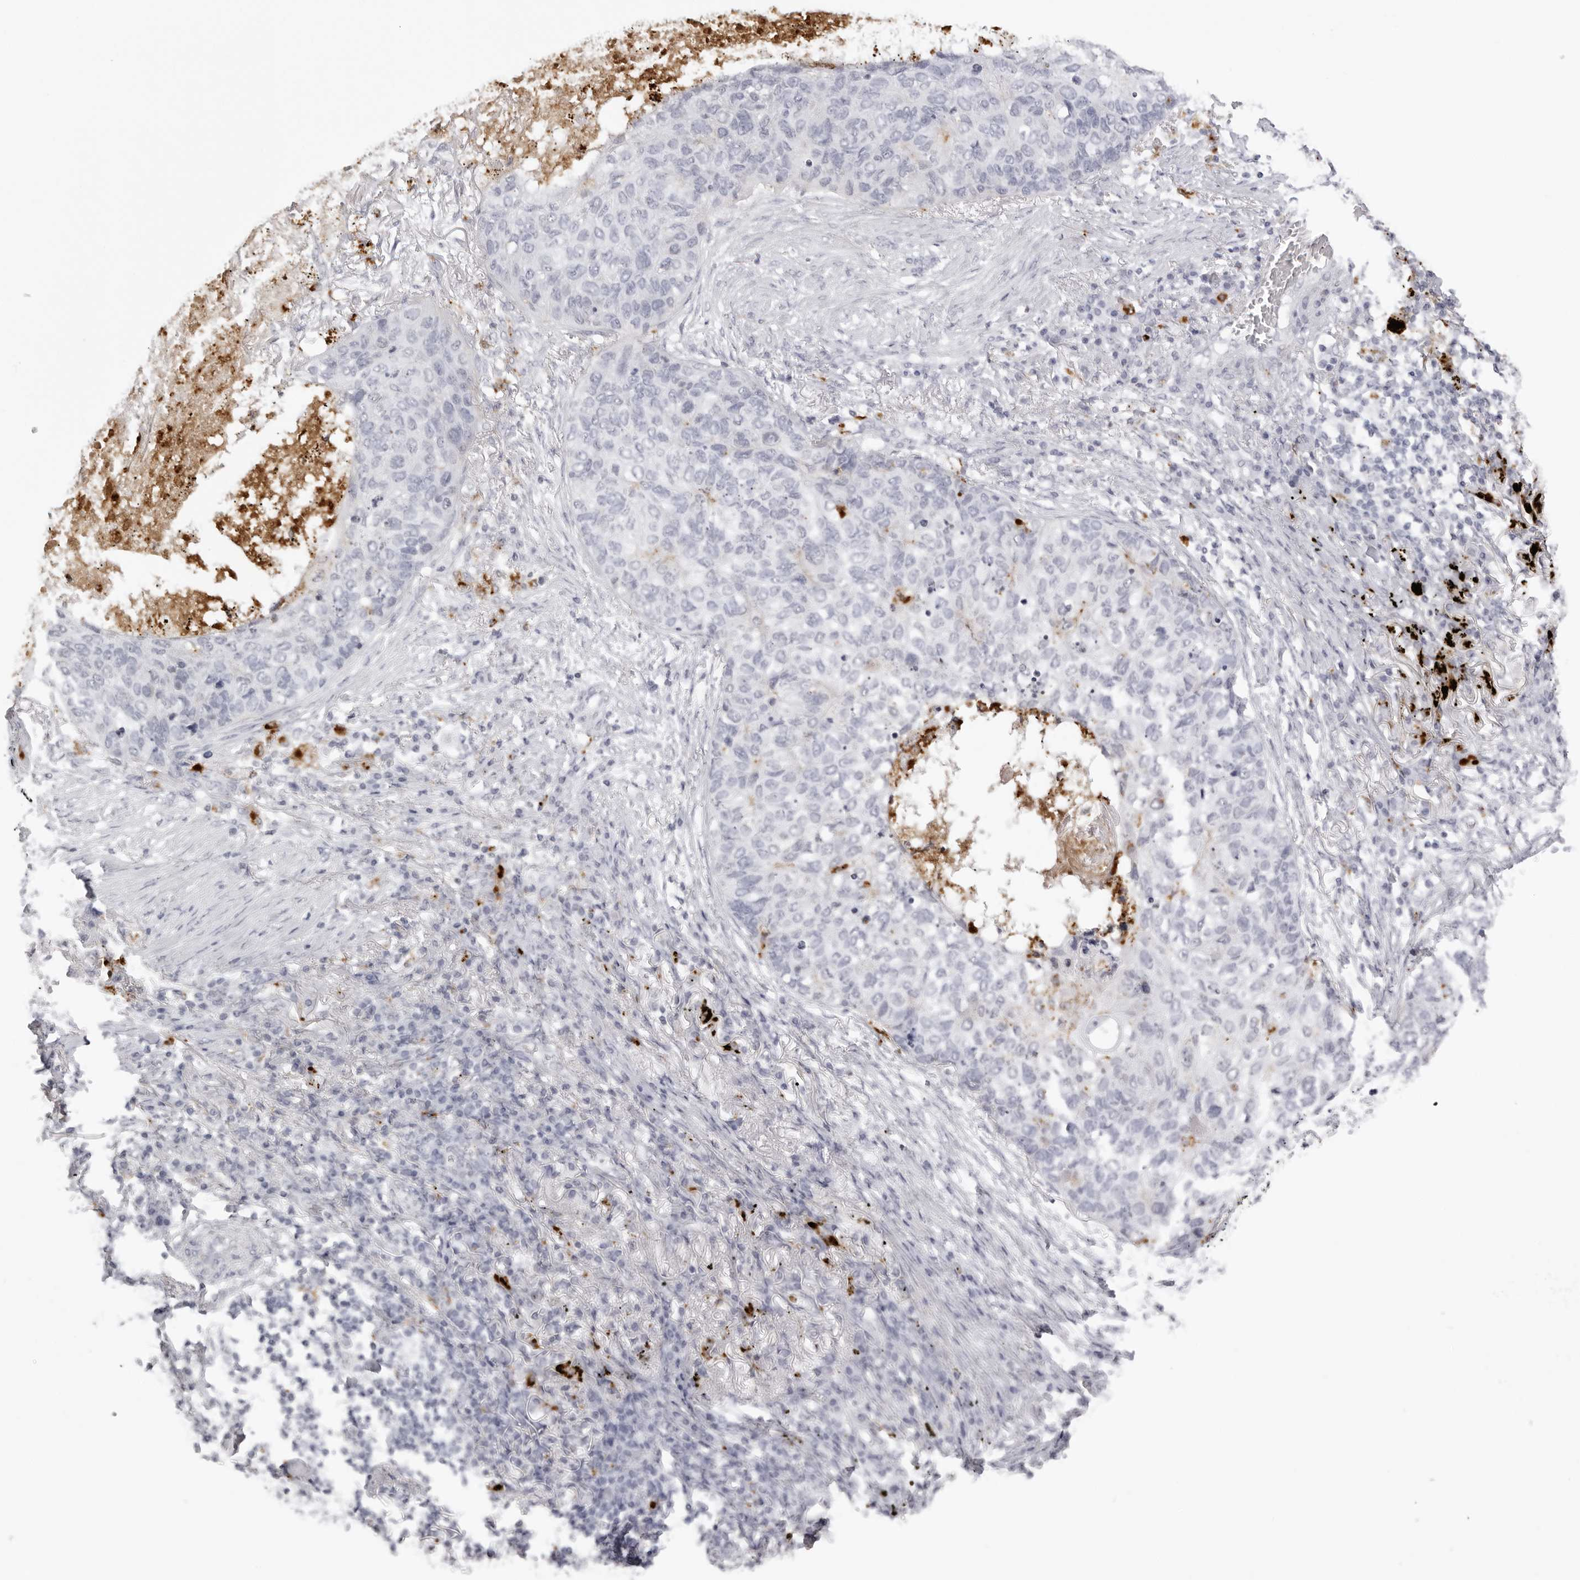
{"staining": {"intensity": "negative", "quantity": "none", "location": "none"}, "tissue": "lung cancer", "cell_type": "Tumor cells", "image_type": "cancer", "snomed": [{"axis": "morphology", "description": "Squamous cell carcinoma, NOS"}, {"axis": "topography", "description": "Lung"}], "caption": "Human squamous cell carcinoma (lung) stained for a protein using immunohistochemistry (IHC) exhibits no positivity in tumor cells.", "gene": "IL25", "patient": {"sex": "female", "age": 63}}